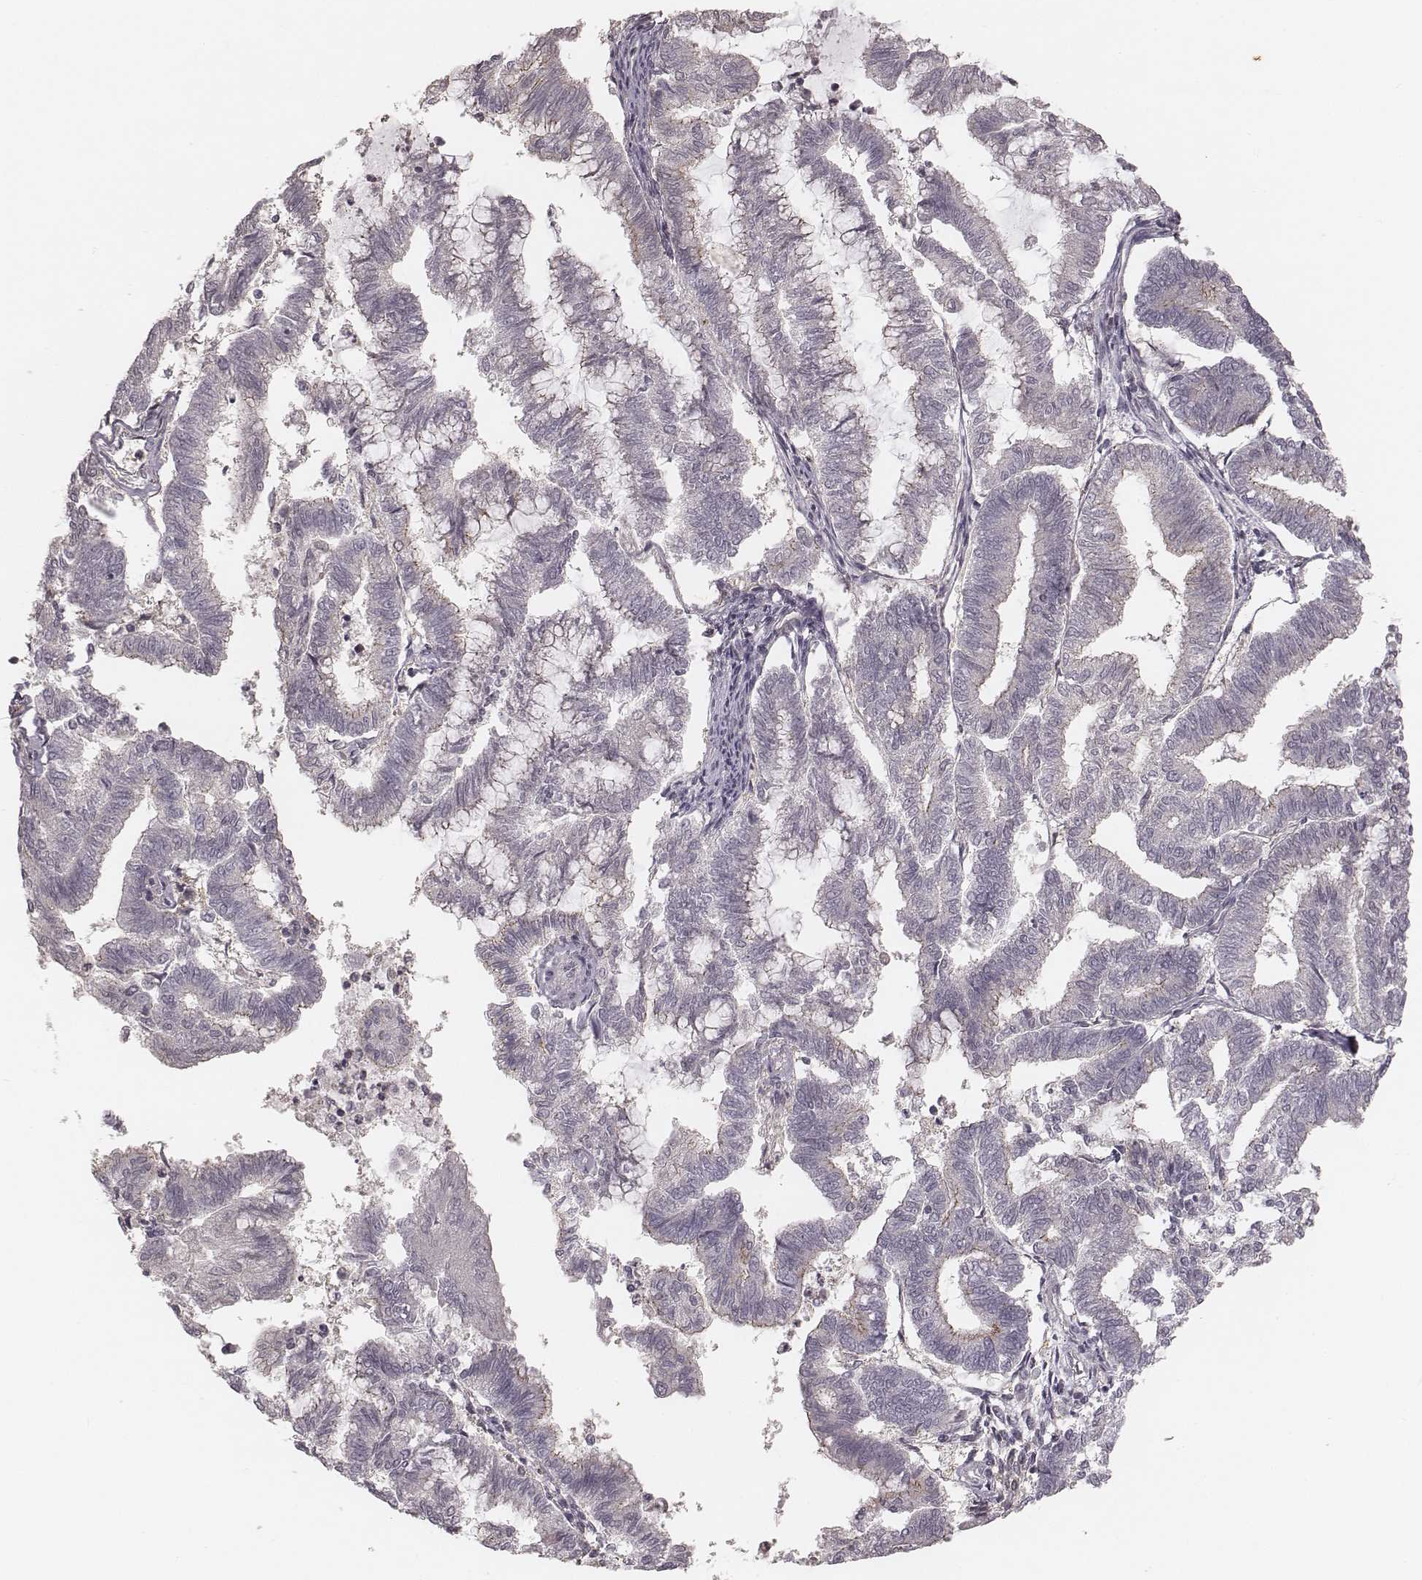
{"staining": {"intensity": "negative", "quantity": "none", "location": "none"}, "tissue": "endometrial cancer", "cell_type": "Tumor cells", "image_type": "cancer", "snomed": [{"axis": "morphology", "description": "Adenocarcinoma, NOS"}, {"axis": "topography", "description": "Endometrium"}], "caption": "A photomicrograph of endometrial cancer (adenocarcinoma) stained for a protein shows no brown staining in tumor cells.", "gene": "TDRD5", "patient": {"sex": "female", "age": 79}}